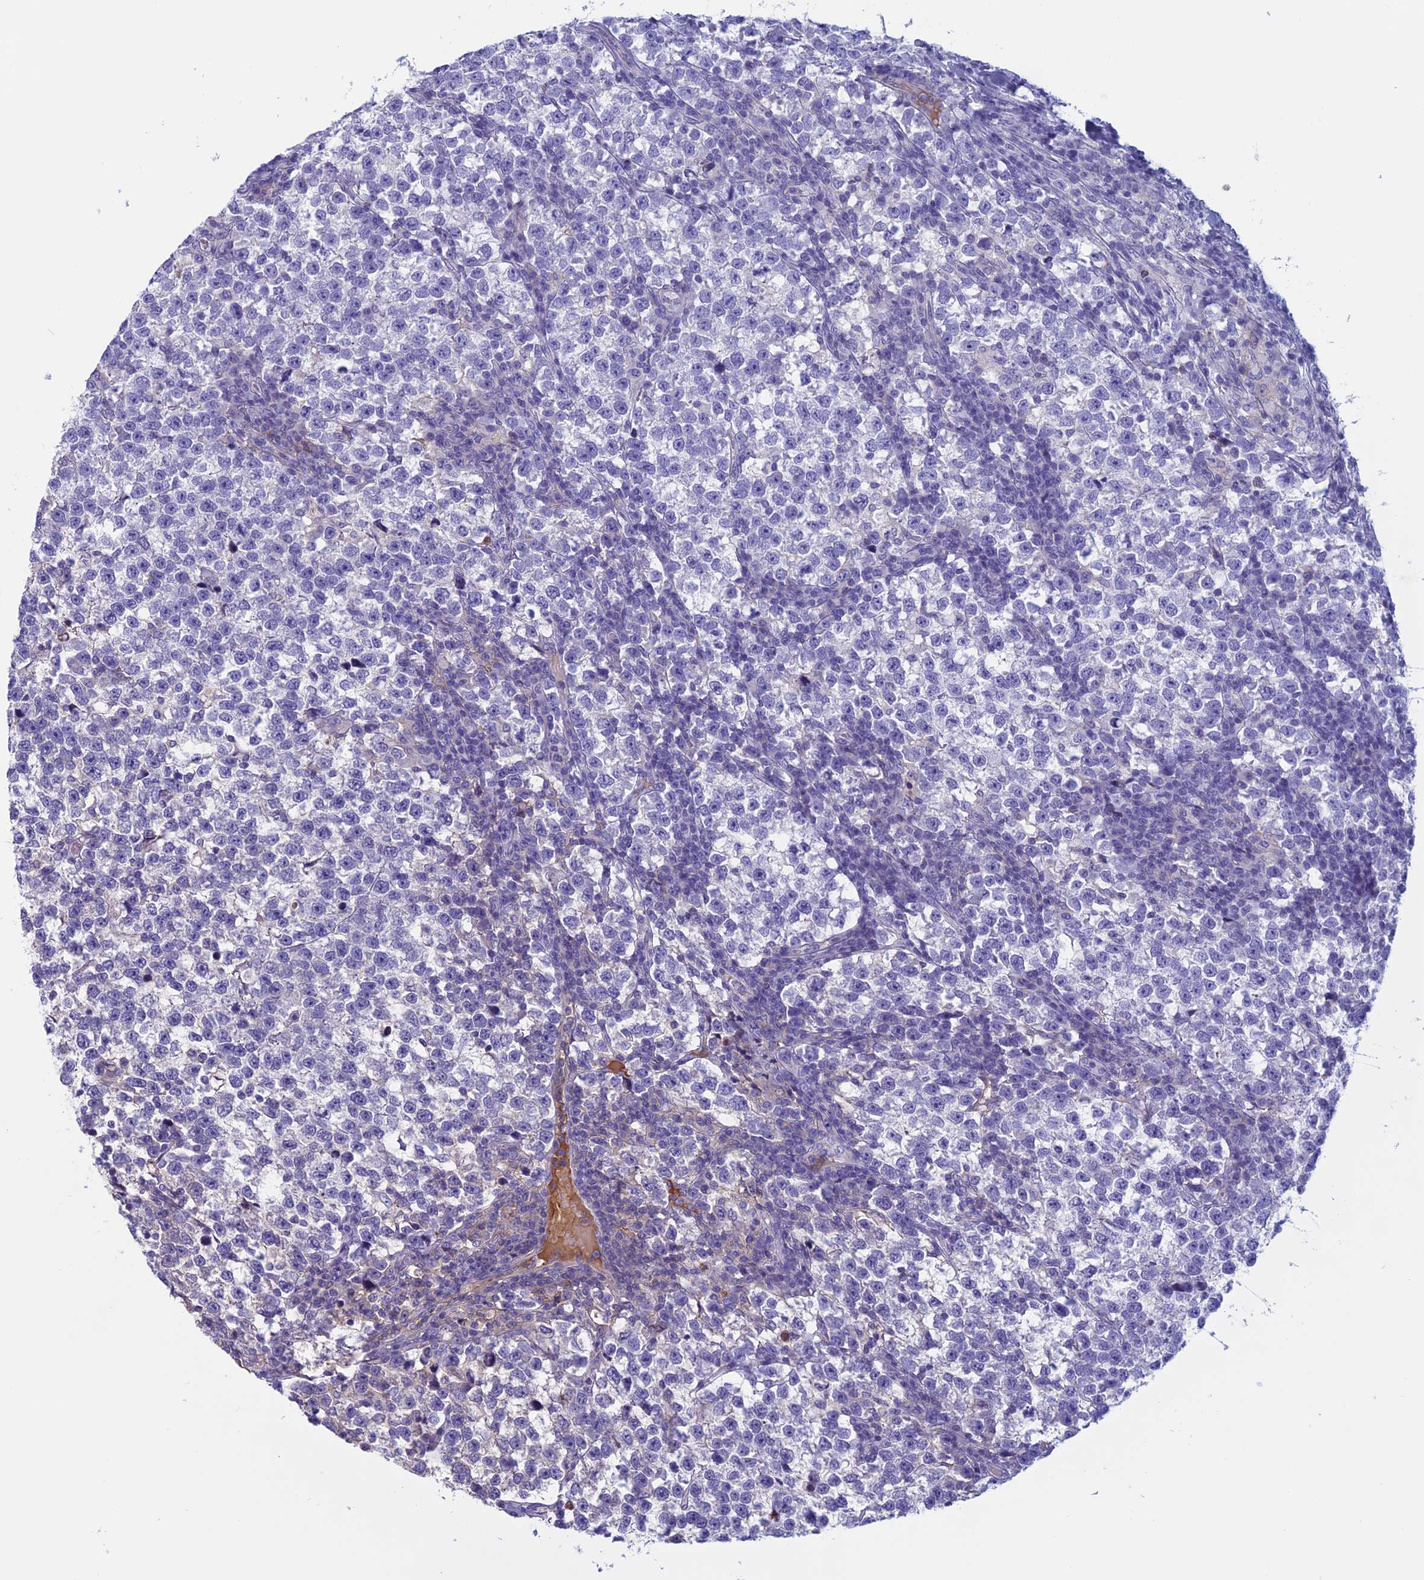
{"staining": {"intensity": "negative", "quantity": "none", "location": "none"}, "tissue": "testis cancer", "cell_type": "Tumor cells", "image_type": "cancer", "snomed": [{"axis": "morphology", "description": "Normal tissue, NOS"}, {"axis": "morphology", "description": "Seminoma, NOS"}, {"axis": "topography", "description": "Testis"}], "caption": "Seminoma (testis) stained for a protein using immunohistochemistry demonstrates no expression tumor cells.", "gene": "ANGPTL2", "patient": {"sex": "male", "age": 43}}